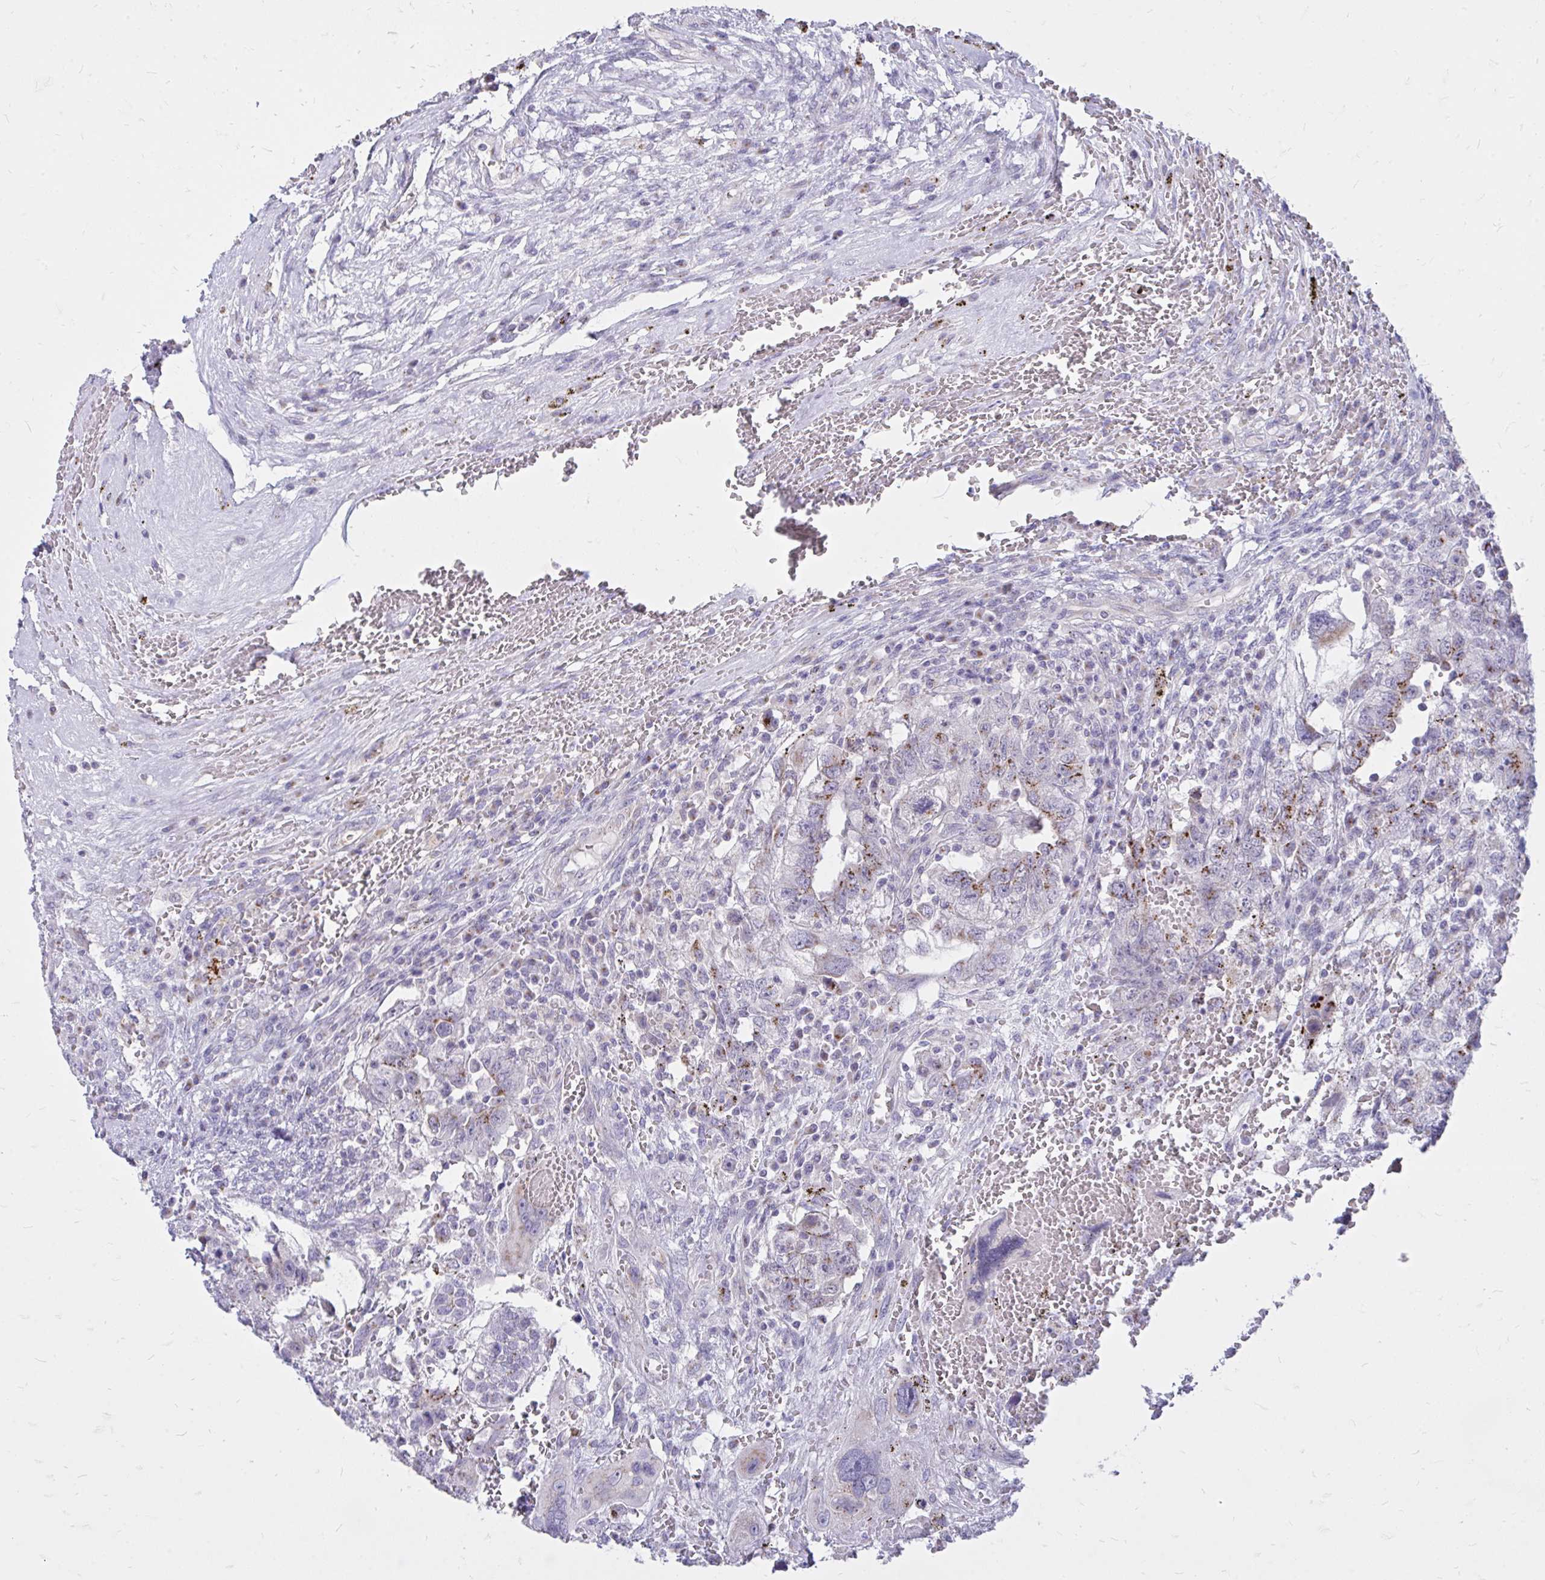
{"staining": {"intensity": "moderate", "quantity": ">75%", "location": "cytoplasmic/membranous"}, "tissue": "testis cancer", "cell_type": "Tumor cells", "image_type": "cancer", "snomed": [{"axis": "morphology", "description": "Carcinoma, Embryonal, NOS"}, {"axis": "topography", "description": "Testis"}], "caption": "Approximately >75% of tumor cells in testis embryonal carcinoma display moderate cytoplasmic/membranous protein staining as visualized by brown immunohistochemical staining.", "gene": "RAB6B", "patient": {"sex": "male", "age": 26}}